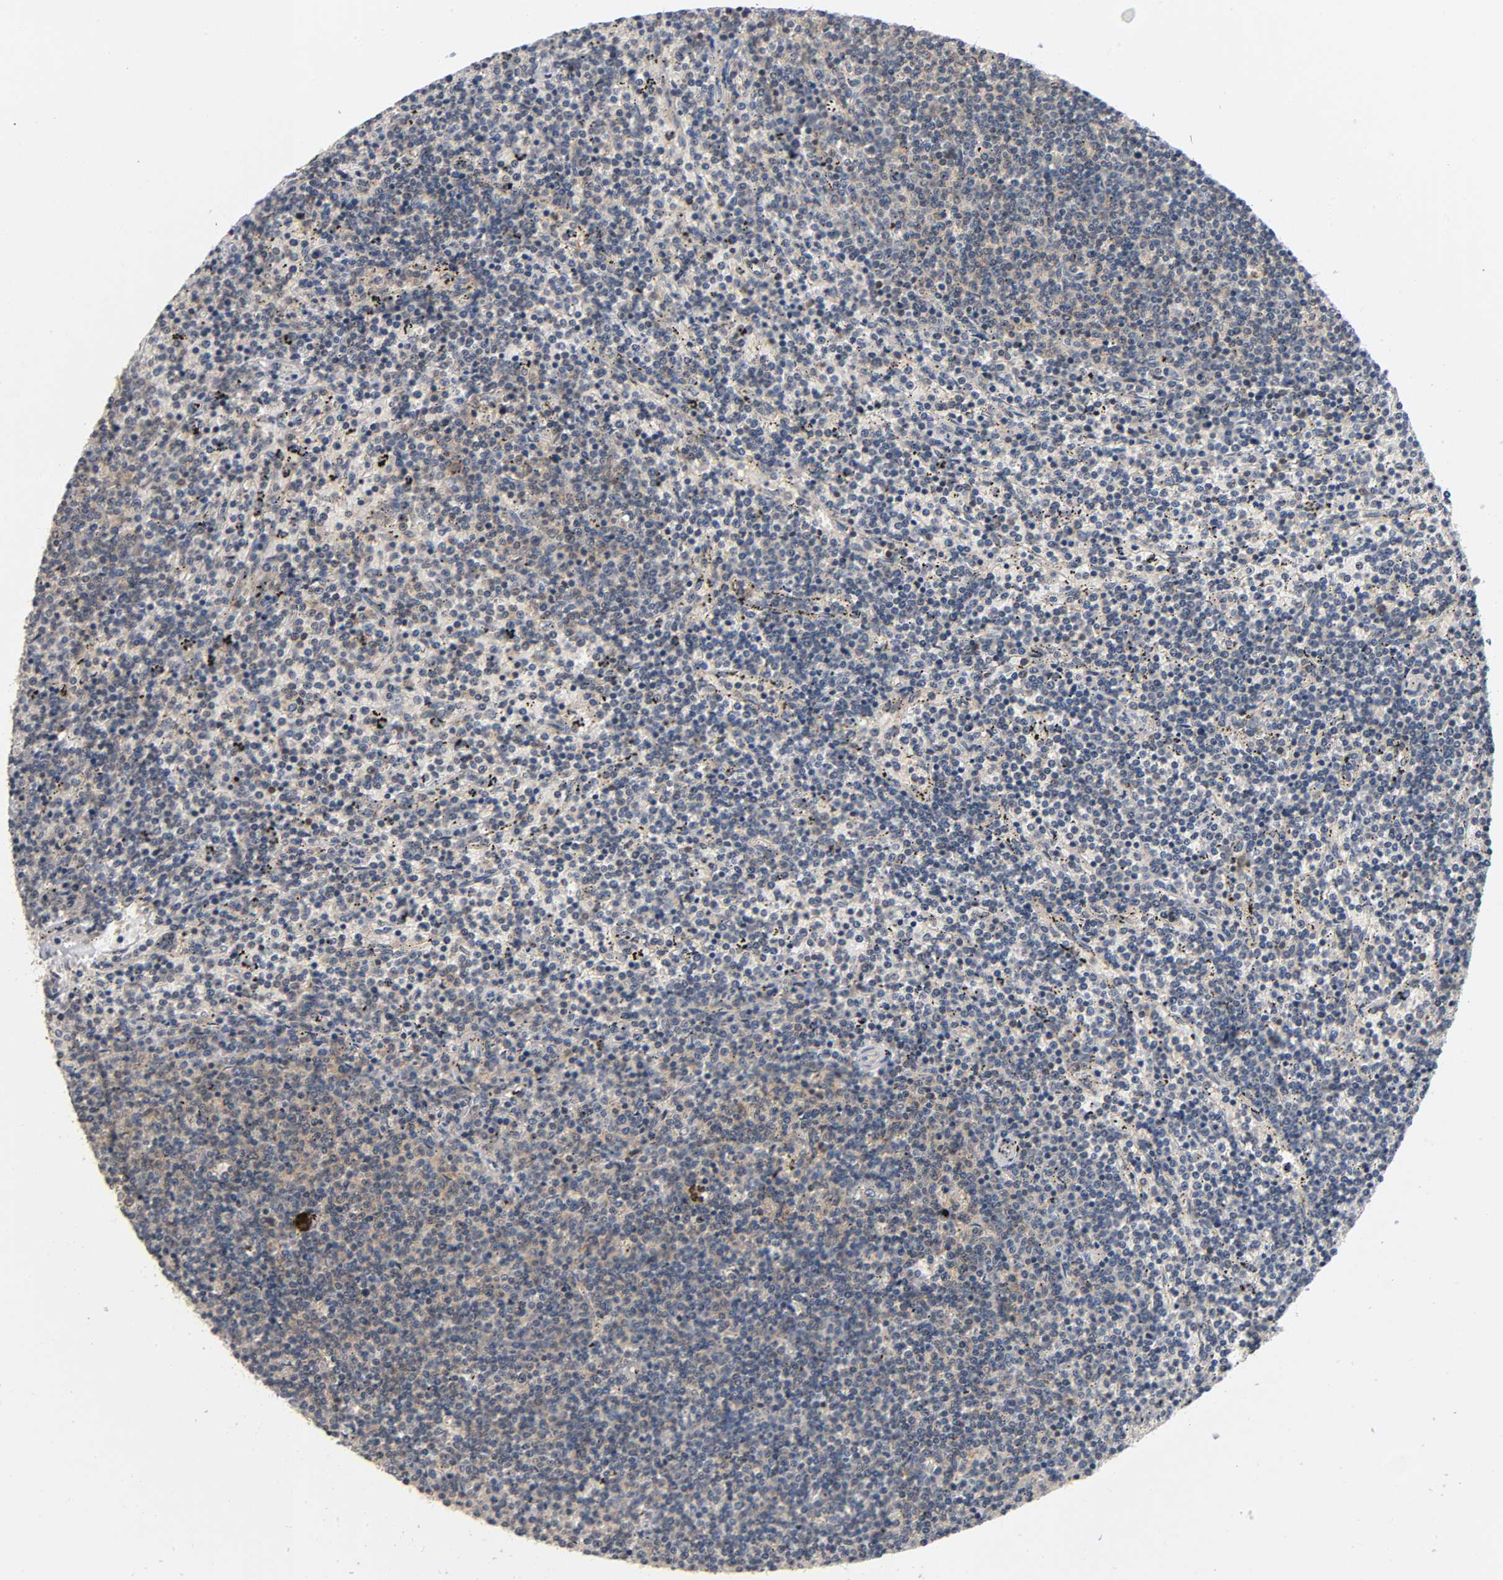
{"staining": {"intensity": "weak", "quantity": ">75%", "location": "cytoplasmic/membranous"}, "tissue": "lymphoma", "cell_type": "Tumor cells", "image_type": "cancer", "snomed": [{"axis": "morphology", "description": "Malignant lymphoma, non-Hodgkin's type, Low grade"}, {"axis": "topography", "description": "Spleen"}], "caption": "Immunohistochemical staining of human malignant lymphoma, non-Hodgkin's type (low-grade) demonstrates weak cytoplasmic/membranous protein positivity in about >75% of tumor cells.", "gene": "MAPK8", "patient": {"sex": "female", "age": 50}}